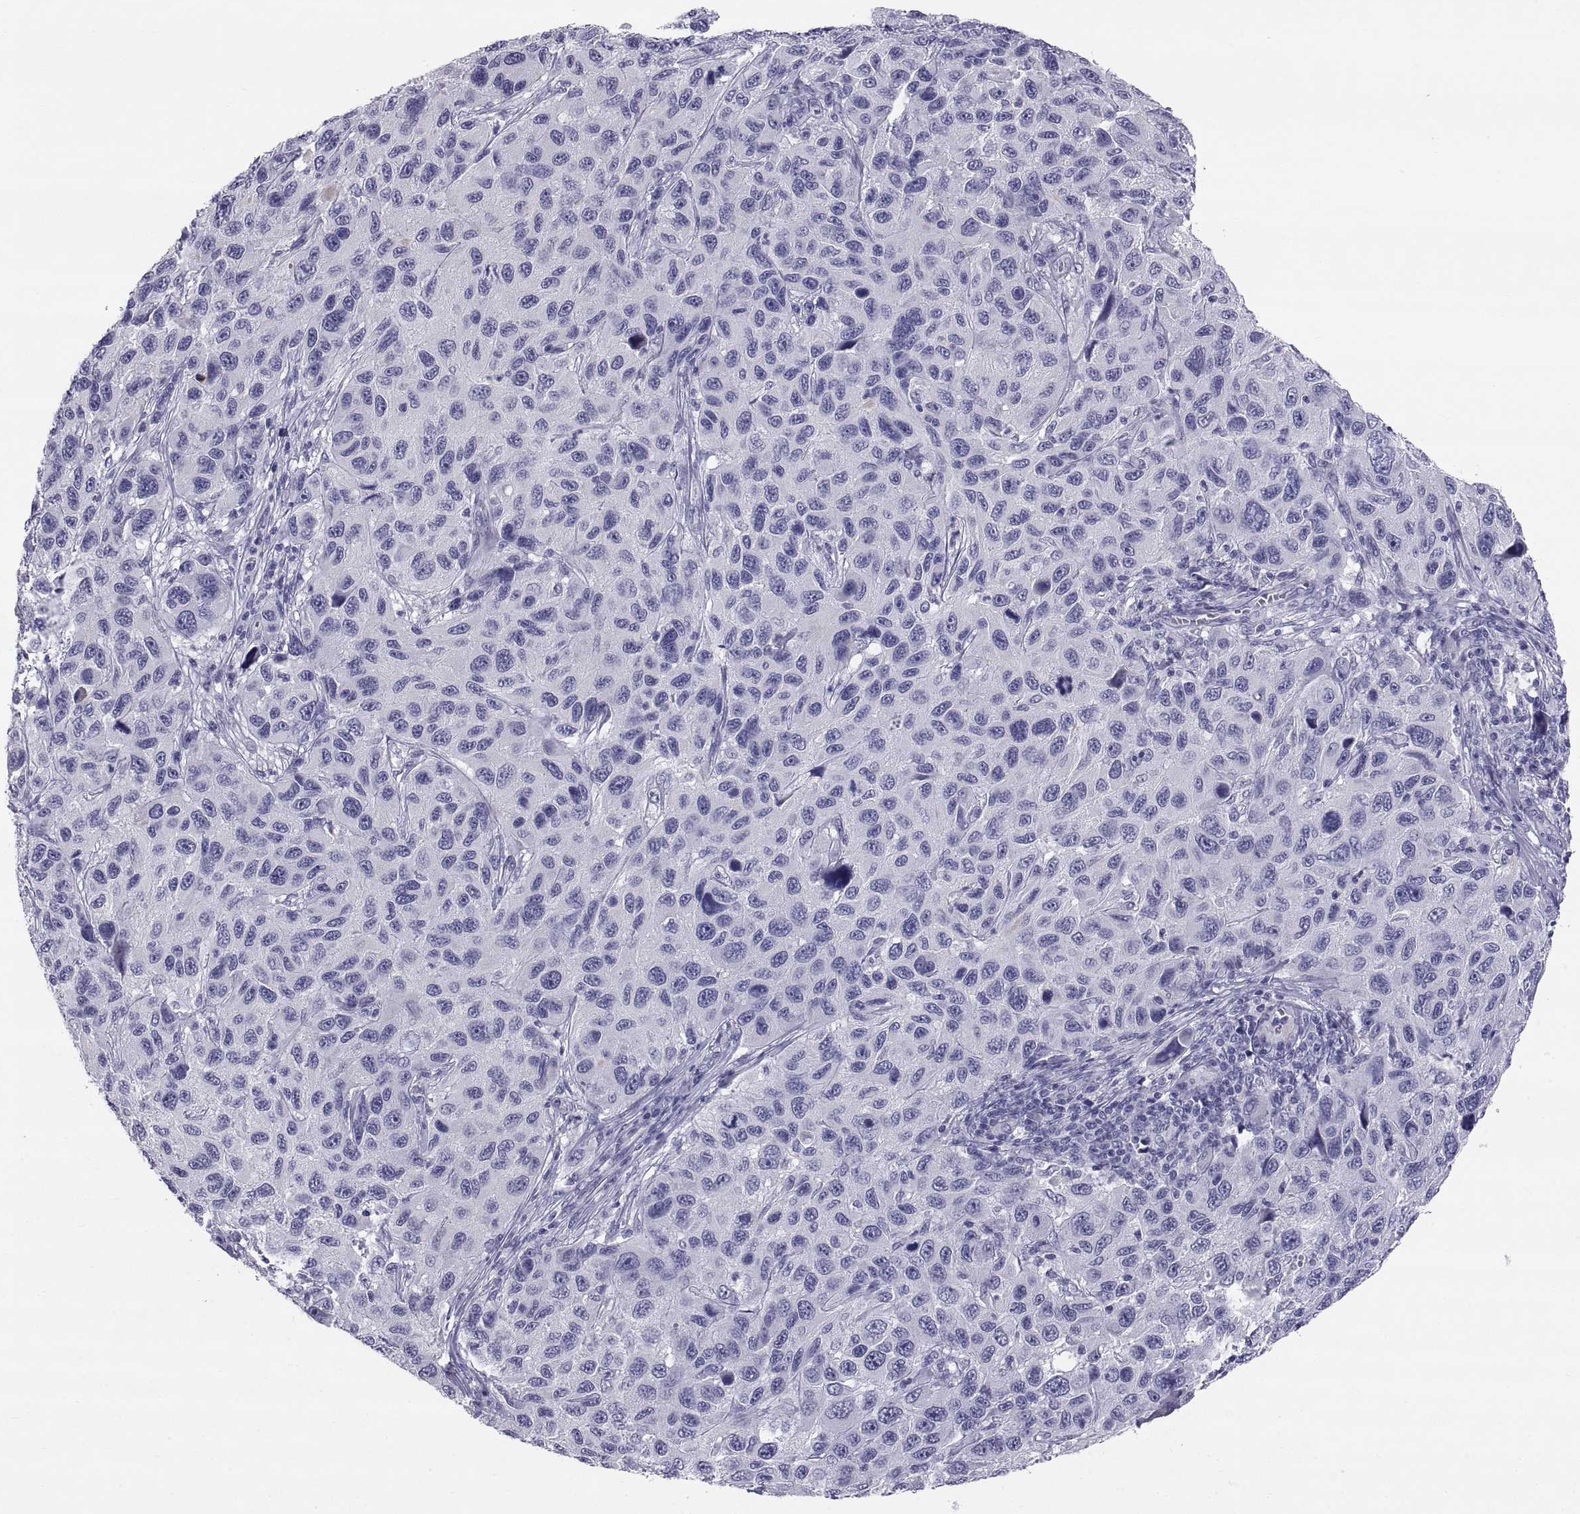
{"staining": {"intensity": "negative", "quantity": "none", "location": "none"}, "tissue": "melanoma", "cell_type": "Tumor cells", "image_type": "cancer", "snomed": [{"axis": "morphology", "description": "Malignant melanoma, NOS"}, {"axis": "topography", "description": "Skin"}], "caption": "High power microscopy image of an IHC image of malignant melanoma, revealing no significant positivity in tumor cells.", "gene": "TEX13A", "patient": {"sex": "male", "age": 53}}